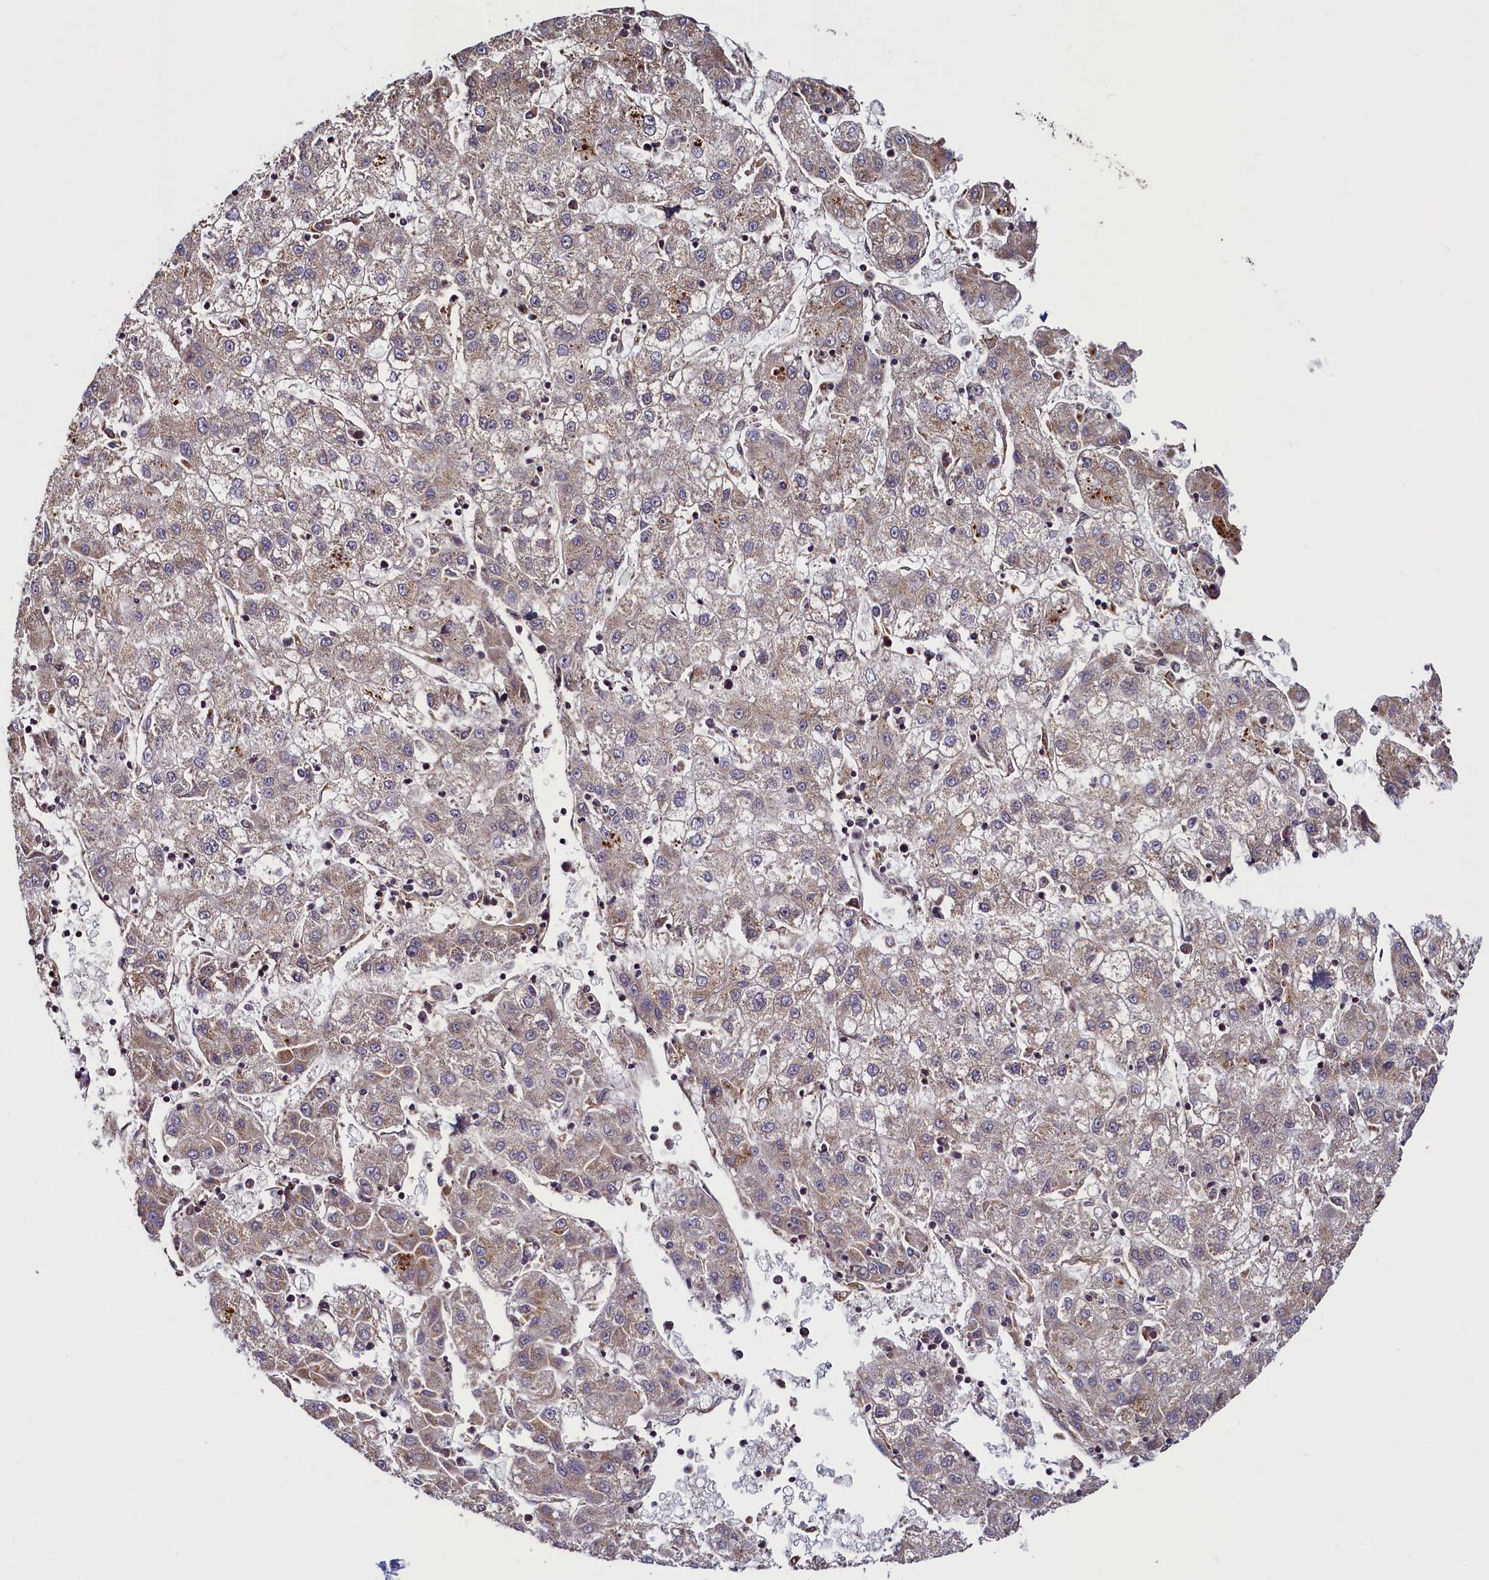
{"staining": {"intensity": "moderate", "quantity": "<25%", "location": "cytoplasmic/membranous"}, "tissue": "liver cancer", "cell_type": "Tumor cells", "image_type": "cancer", "snomed": [{"axis": "morphology", "description": "Carcinoma, Hepatocellular, NOS"}, {"axis": "topography", "description": "Liver"}], "caption": "Protein positivity by IHC exhibits moderate cytoplasmic/membranous positivity in approximately <25% of tumor cells in liver hepatocellular carcinoma.", "gene": "ZNF577", "patient": {"sex": "male", "age": 72}}